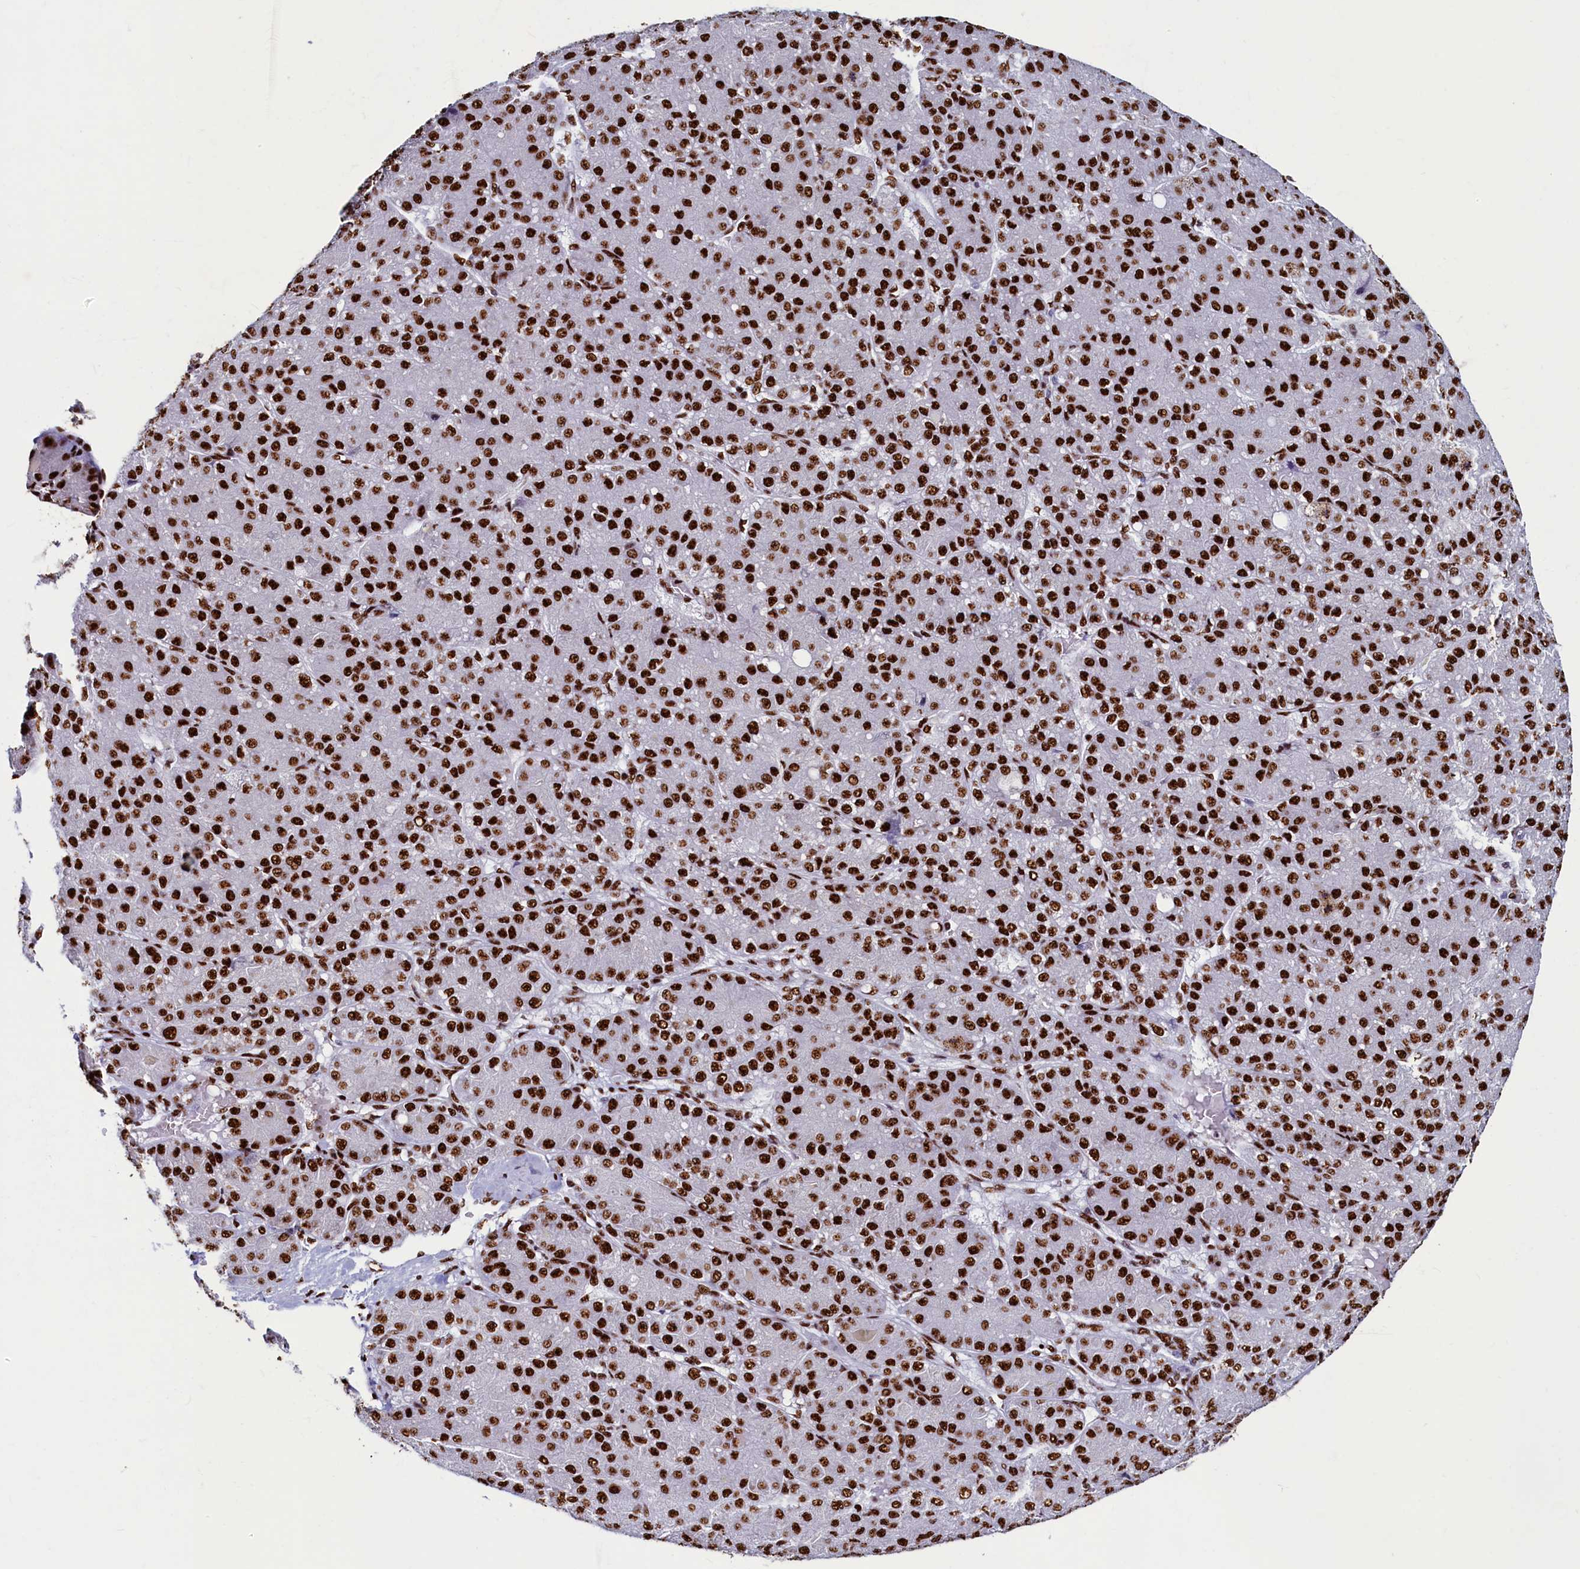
{"staining": {"intensity": "strong", "quantity": ">75%", "location": "nuclear"}, "tissue": "liver cancer", "cell_type": "Tumor cells", "image_type": "cancer", "snomed": [{"axis": "morphology", "description": "Carcinoma, Hepatocellular, NOS"}, {"axis": "topography", "description": "Liver"}], "caption": "This histopathology image reveals immunohistochemistry (IHC) staining of liver hepatocellular carcinoma, with high strong nuclear positivity in about >75% of tumor cells.", "gene": "SRRM2", "patient": {"sex": "male", "age": 67}}